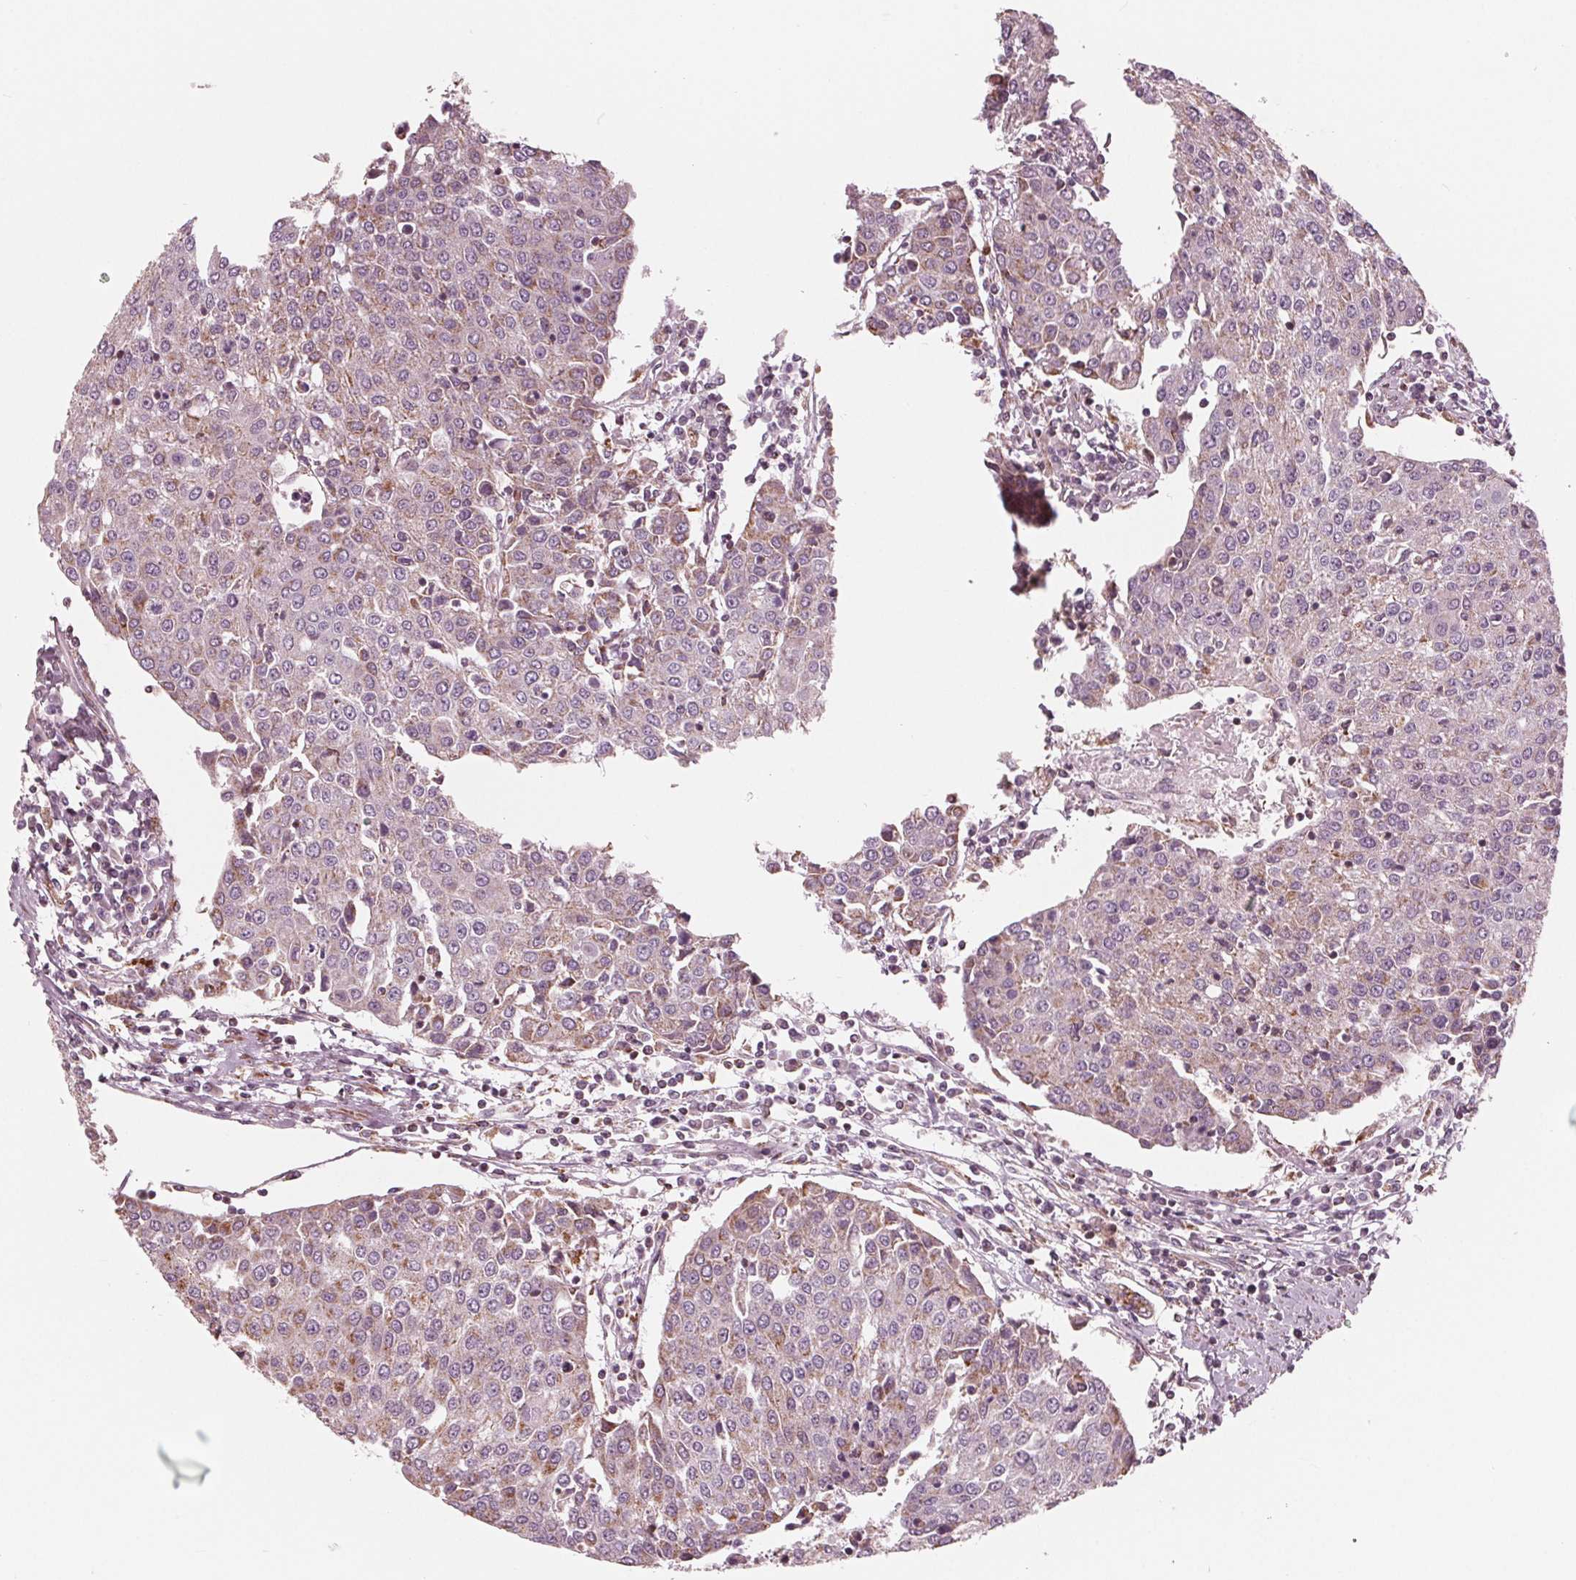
{"staining": {"intensity": "moderate", "quantity": "<25%", "location": "cytoplasmic/membranous"}, "tissue": "urothelial cancer", "cell_type": "Tumor cells", "image_type": "cancer", "snomed": [{"axis": "morphology", "description": "Urothelial carcinoma, High grade"}, {"axis": "topography", "description": "Urinary bladder"}], "caption": "About <25% of tumor cells in urothelial carcinoma (high-grade) reveal moderate cytoplasmic/membranous protein positivity as visualized by brown immunohistochemical staining.", "gene": "DCAF4L2", "patient": {"sex": "female", "age": 85}}